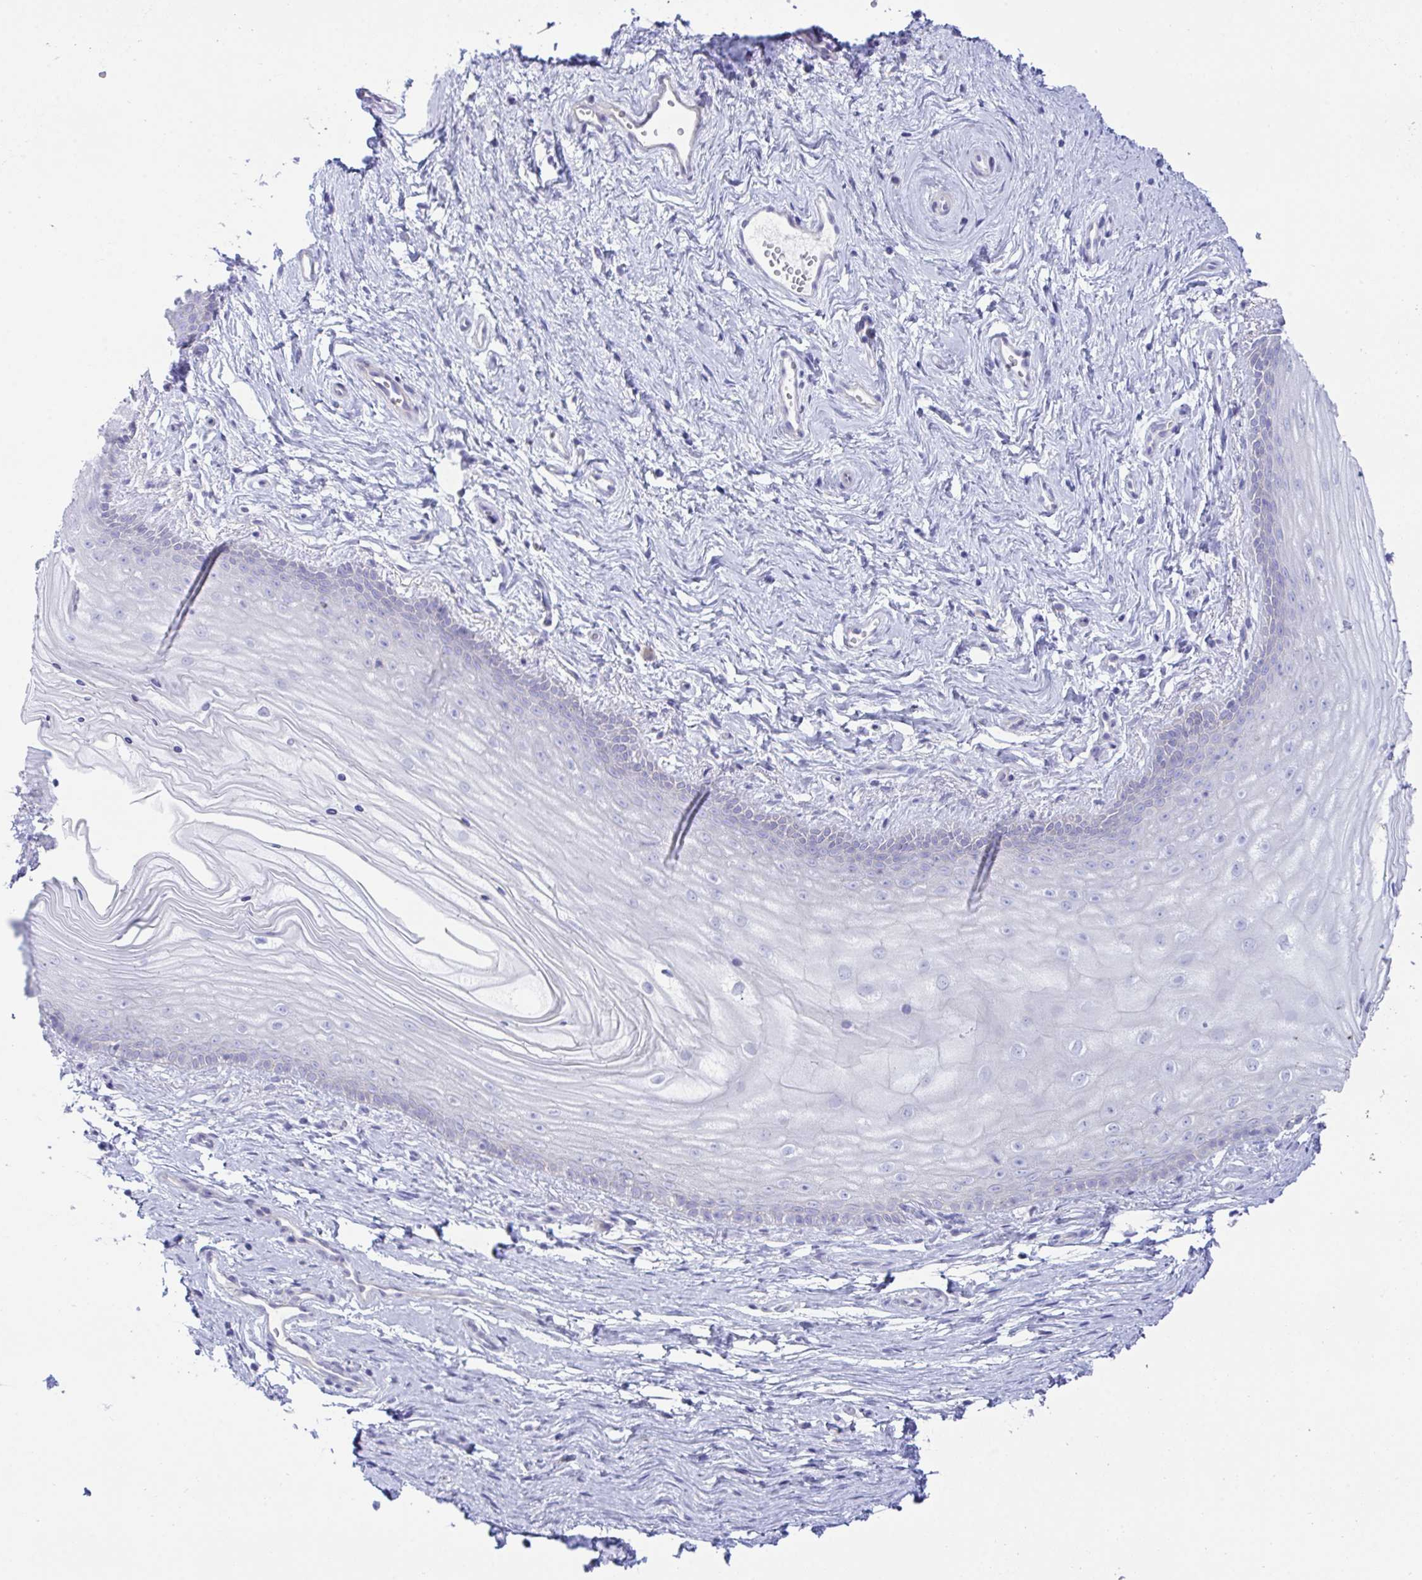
{"staining": {"intensity": "negative", "quantity": "none", "location": "none"}, "tissue": "vagina", "cell_type": "Squamous epithelial cells", "image_type": "normal", "snomed": [{"axis": "morphology", "description": "Normal tissue, NOS"}, {"axis": "topography", "description": "Vagina"}], "caption": "Immunohistochemistry image of benign vagina: human vagina stained with DAB (3,3'-diaminobenzidine) reveals no significant protein staining in squamous epithelial cells.", "gene": "TMEM106B", "patient": {"sex": "female", "age": 38}}